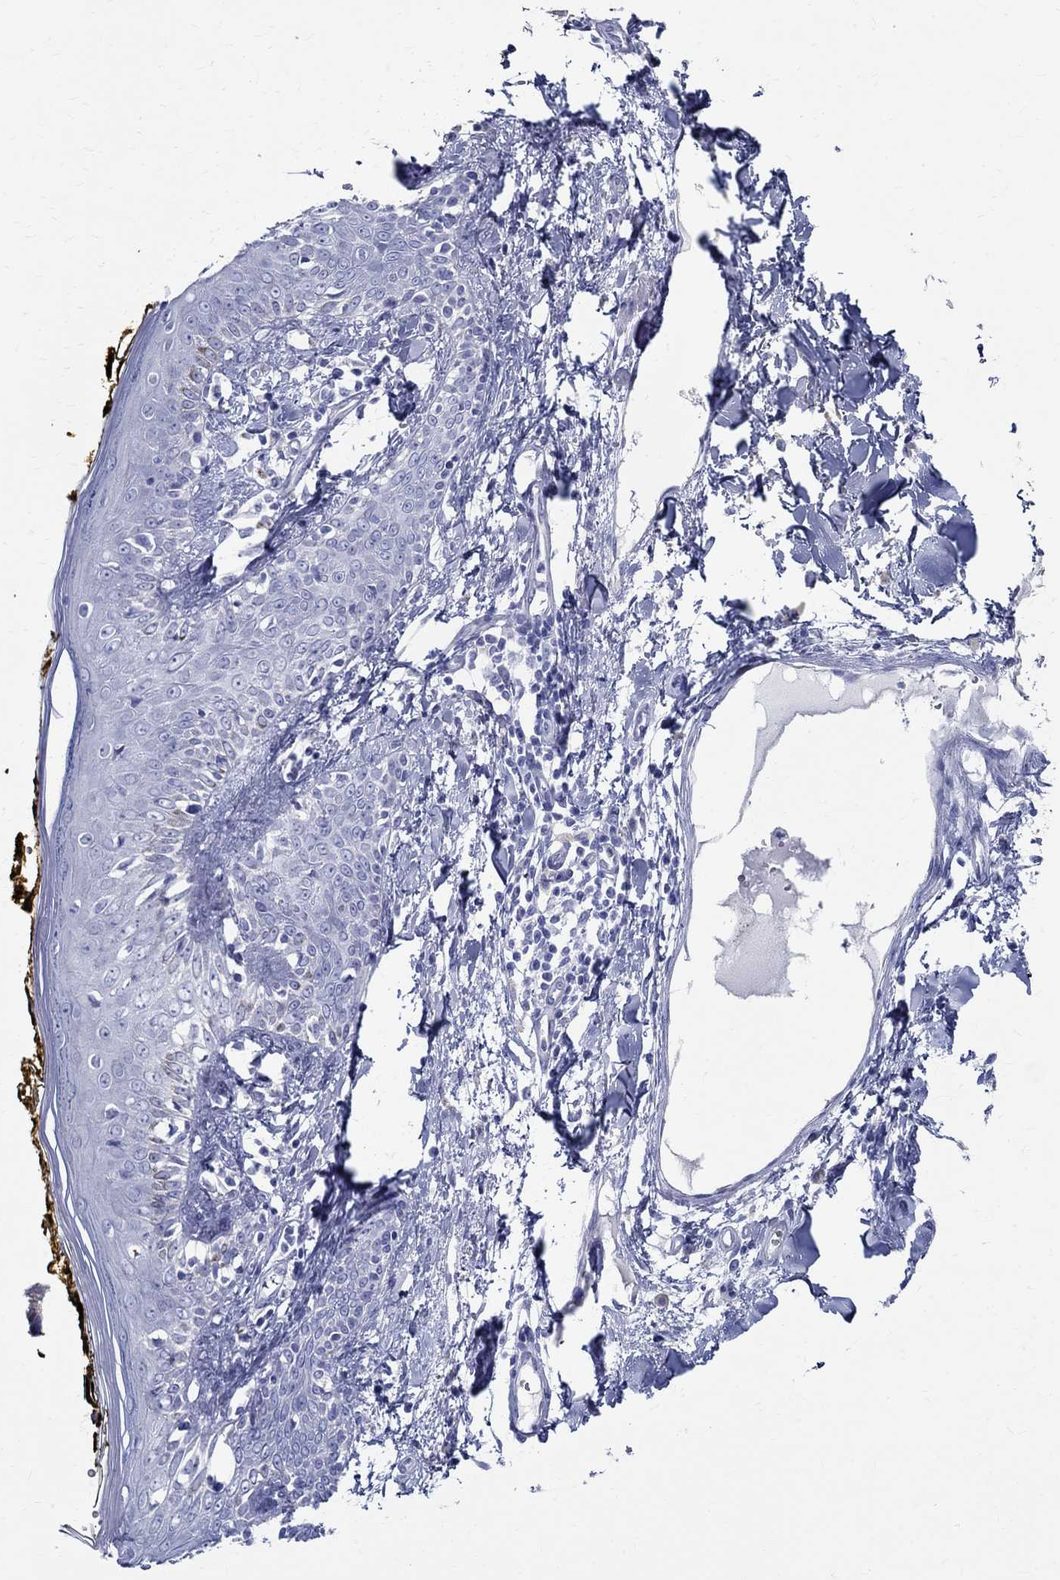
{"staining": {"intensity": "negative", "quantity": "none", "location": "none"}, "tissue": "skin", "cell_type": "Fibroblasts", "image_type": "normal", "snomed": [{"axis": "morphology", "description": "Normal tissue, NOS"}, {"axis": "topography", "description": "Skin"}], "caption": "This is an immunohistochemistry (IHC) micrograph of benign human skin. There is no positivity in fibroblasts.", "gene": "TSPAN16", "patient": {"sex": "male", "age": 76}}